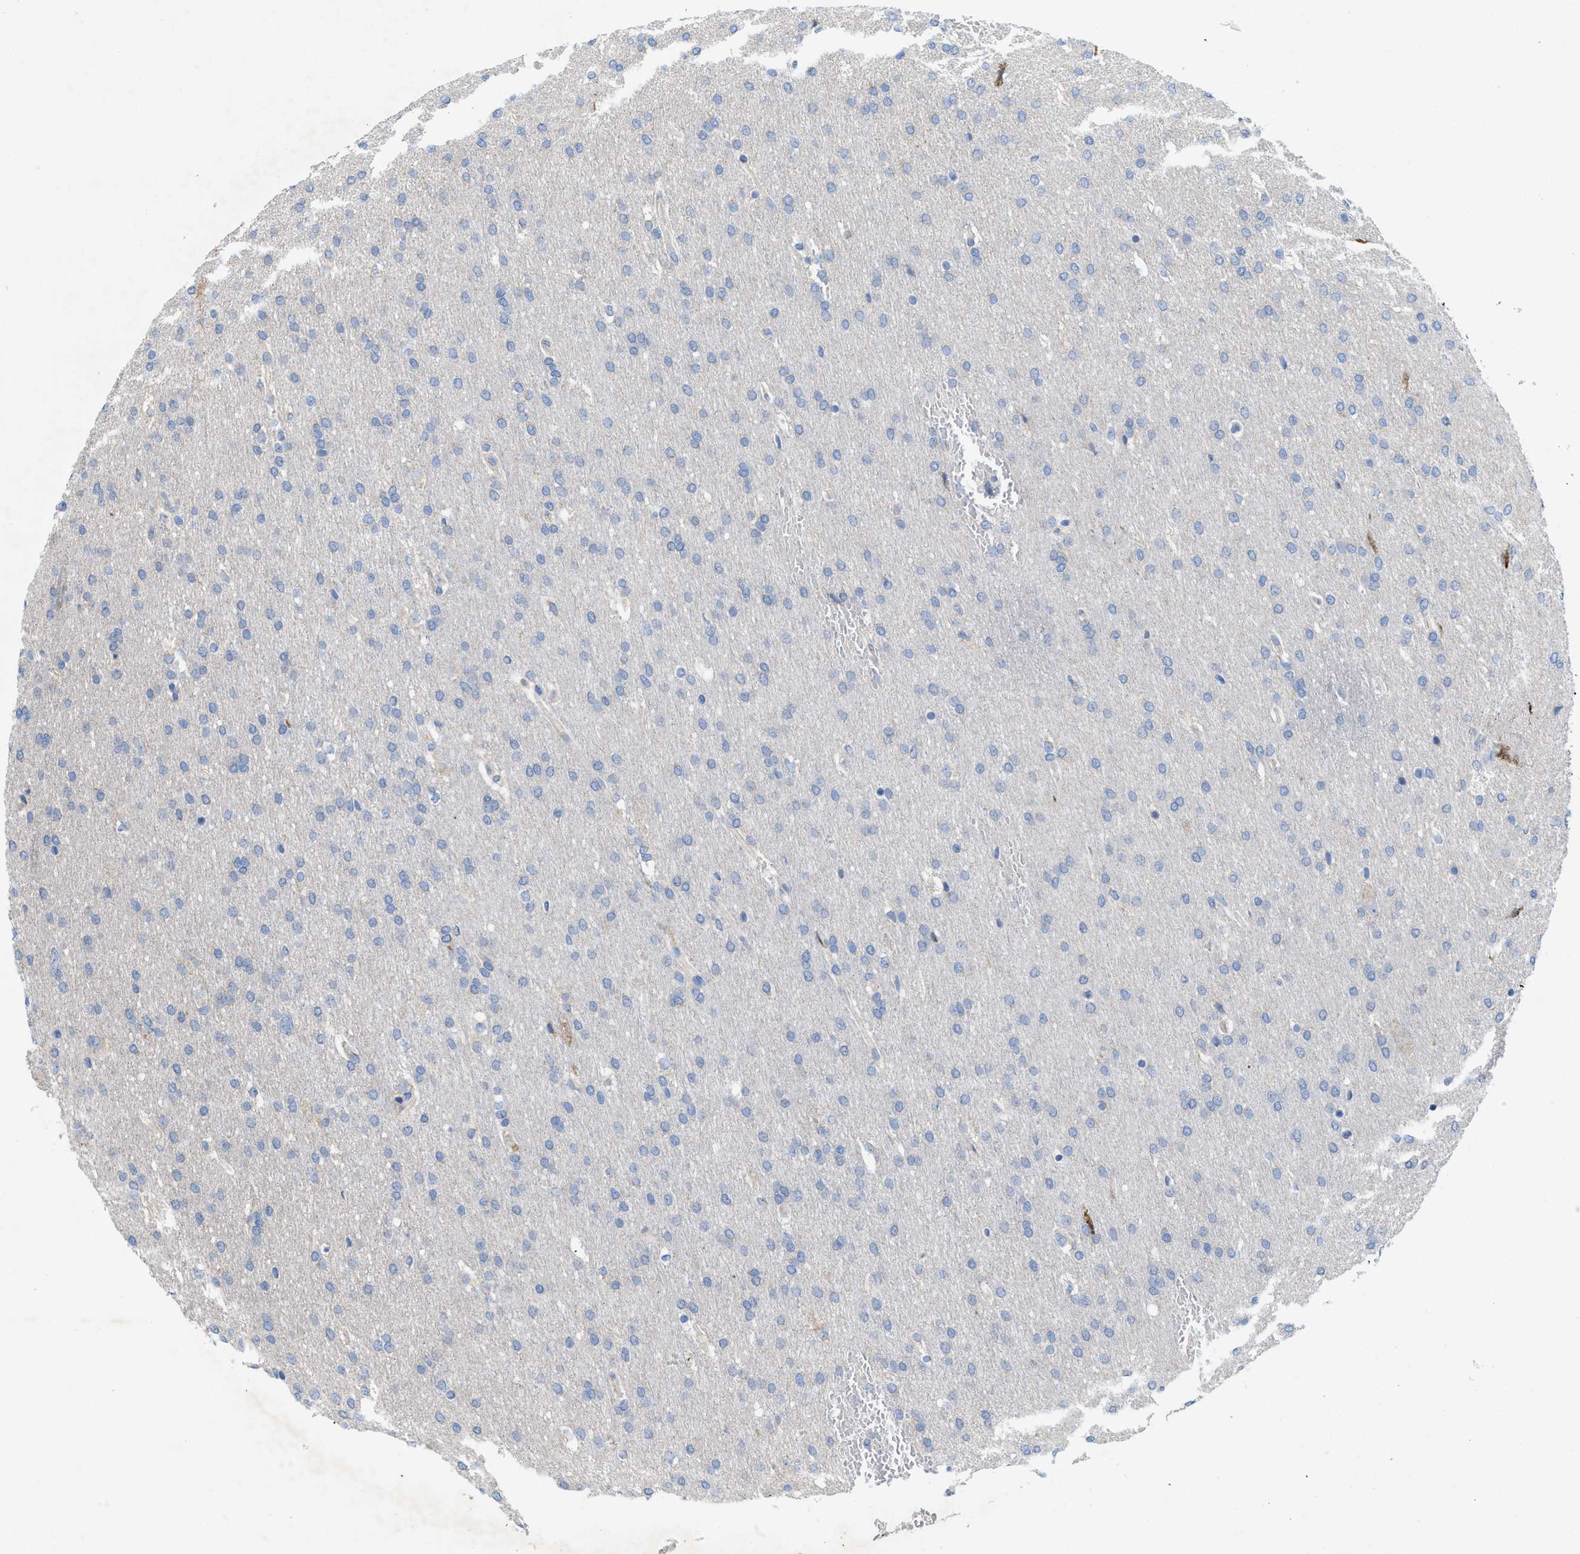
{"staining": {"intensity": "negative", "quantity": "none", "location": "none"}, "tissue": "glioma", "cell_type": "Tumor cells", "image_type": "cancer", "snomed": [{"axis": "morphology", "description": "Glioma, malignant, Low grade"}, {"axis": "topography", "description": "Brain"}], "caption": "Malignant low-grade glioma was stained to show a protein in brown. There is no significant staining in tumor cells. (DAB (3,3'-diaminobenzidine) immunohistochemistry visualized using brightfield microscopy, high magnification).", "gene": "DYNC2I1", "patient": {"sex": "female", "age": 37}}